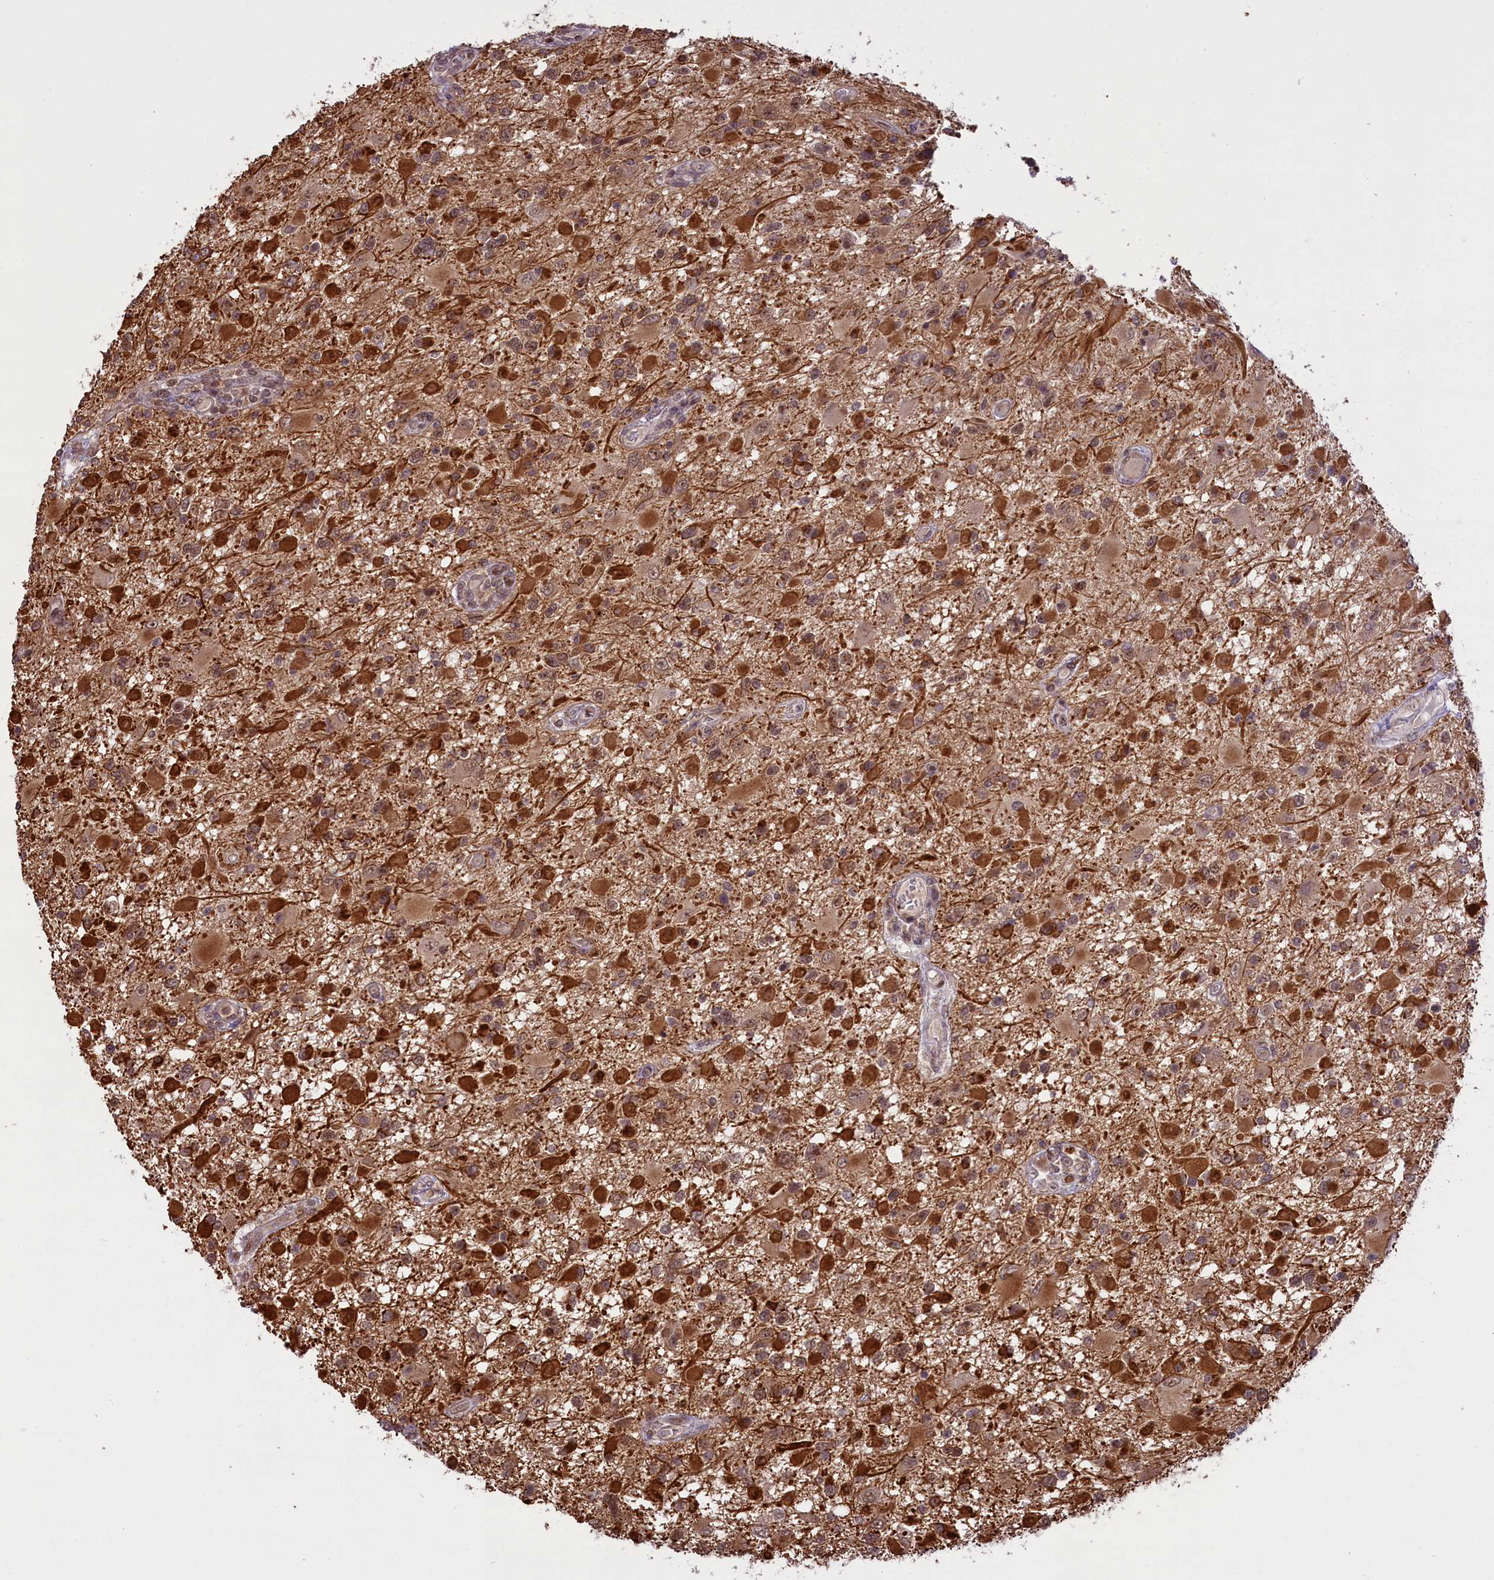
{"staining": {"intensity": "moderate", "quantity": ">75%", "location": "cytoplasmic/membranous,nuclear"}, "tissue": "glioma", "cell_type": "Tumor cells", "image_type": "cancer", "snomed": [{"axis": "morphology", "description": "Glioma, malignant, High grade"}, {"axis": "topography", "description": "Brain"}], "caption": "An image of human glioma stained for a protein demonstrates moderate cytoplasmic/membranous and nuclear brown staining in tumor cells.", "gene": "CARD8", "patient": {"sex": "male", "age": 53}}